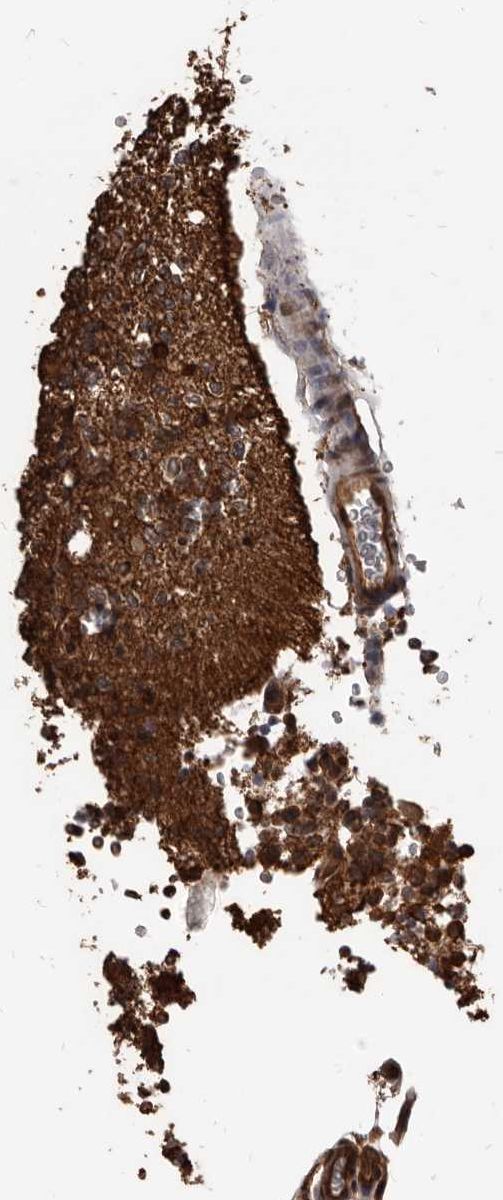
{"staining": {"intensity": "strong", "quantity": "25%-75%", "location": "cytoplasmic/membranous"}, "tissue": "glioma", "cell_type": "Tumor cells", "image_type": "cancer", "snomed": [{"axis": "morphology", "description": "Glioma, malignant, High grade"}, {"axis": "topography", "description": "Brain"}], "caption": "Protein staining displays strong cytoplasmic/membranous expression in about 25%-75% of tumor cells in high-grade glioma (malignant).", "gene": "ADAMTS20", "patient": {"sex": "female", "age": 62}}